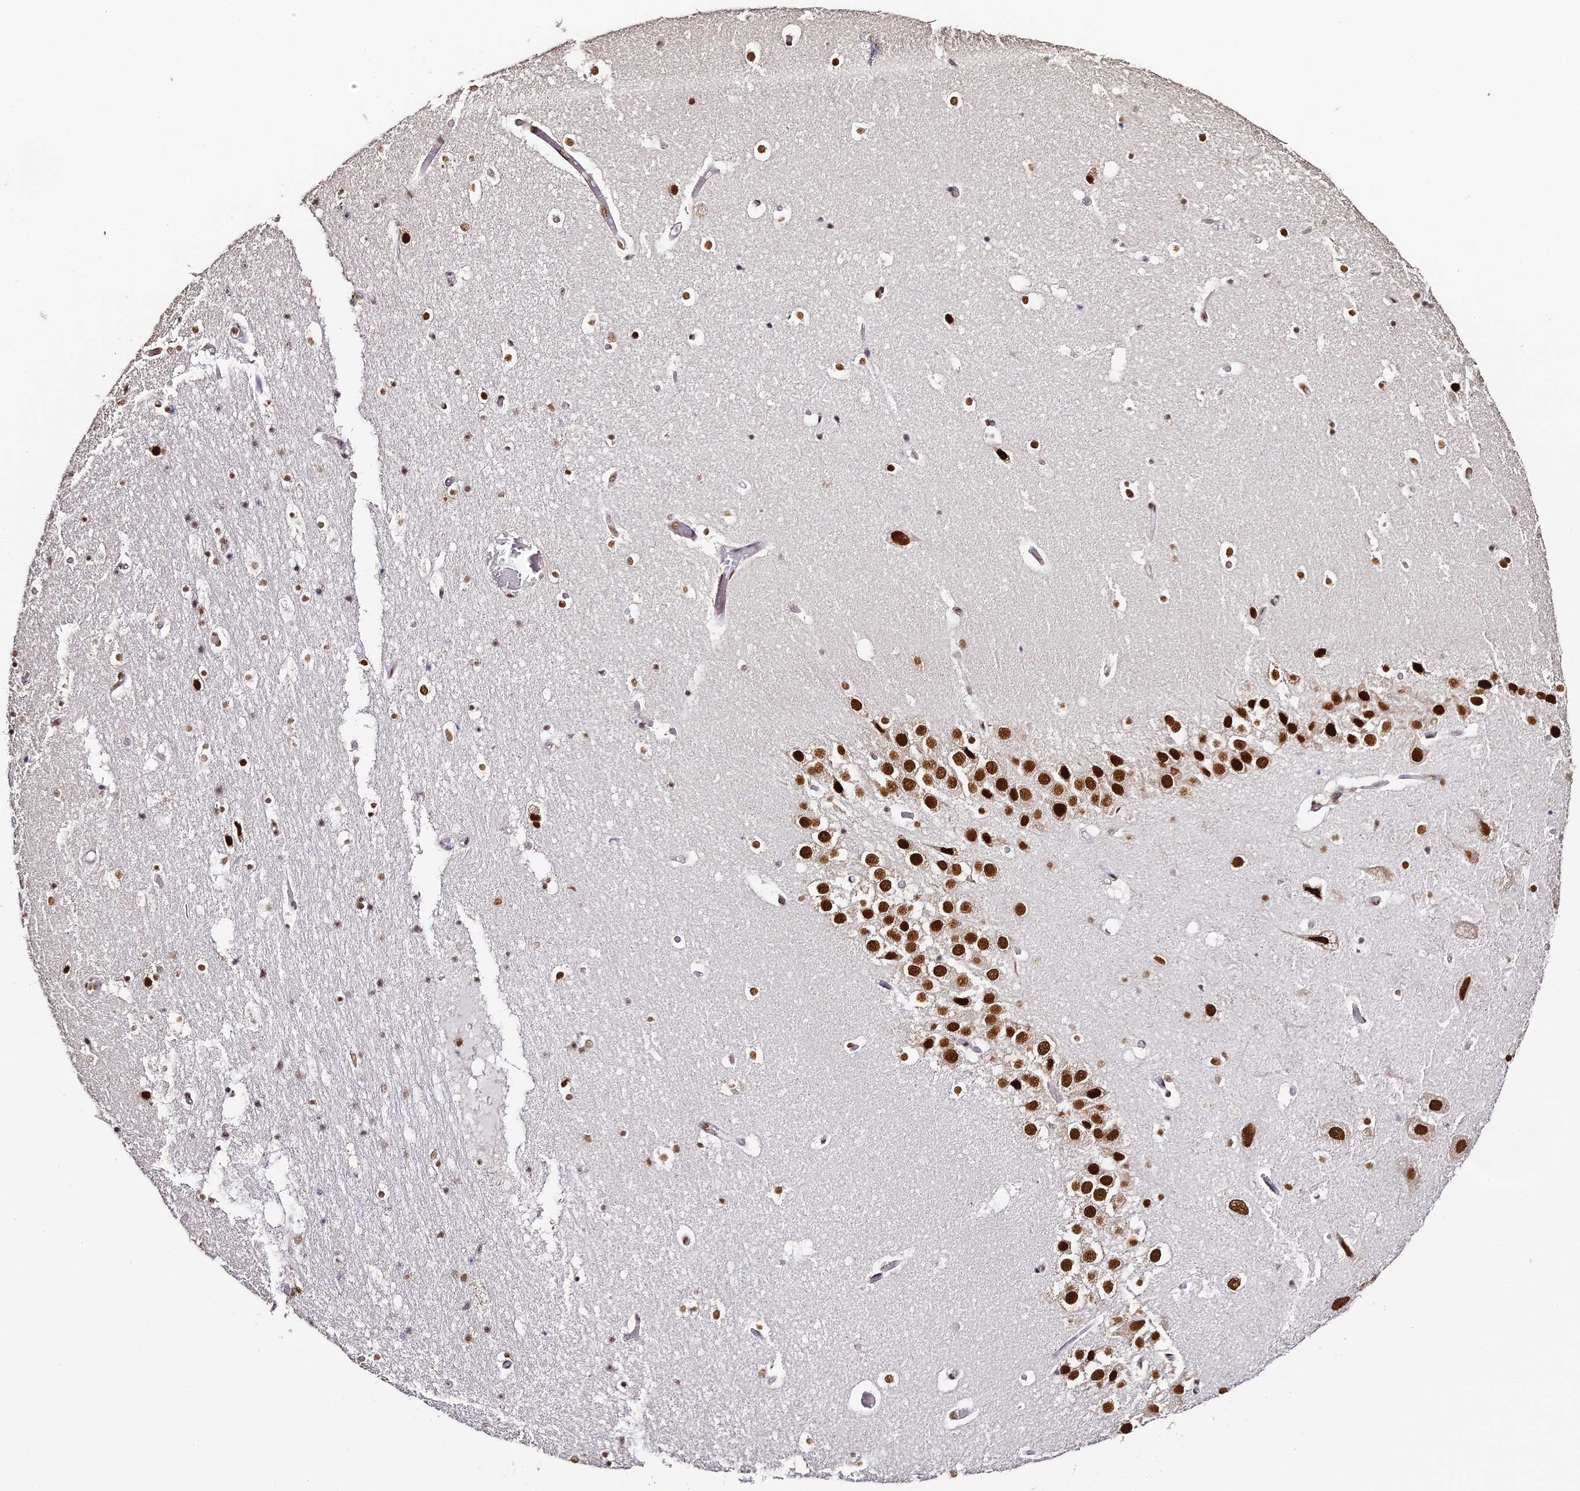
{"staining": {"intensity": "strong", "quantity": "25%-75%", "location": "nuclear"}, "tissue": "hippocampus", "cell_type": "Glial cells", "image_type": "normal", "snomed": [{"axis": "morphology", "description": "Normal tissue, NOS"}, {"axis": "topography", "description": "Hippocampus"}], "caption": "This is a micrograph of immunohistochemistry (IHC) staining of unremarkable hippocampus, which shows strong staining in the nuclear of glial cells.", "gene": "HNRNPA1", "patient": {"sex": "female", "age": 52}}